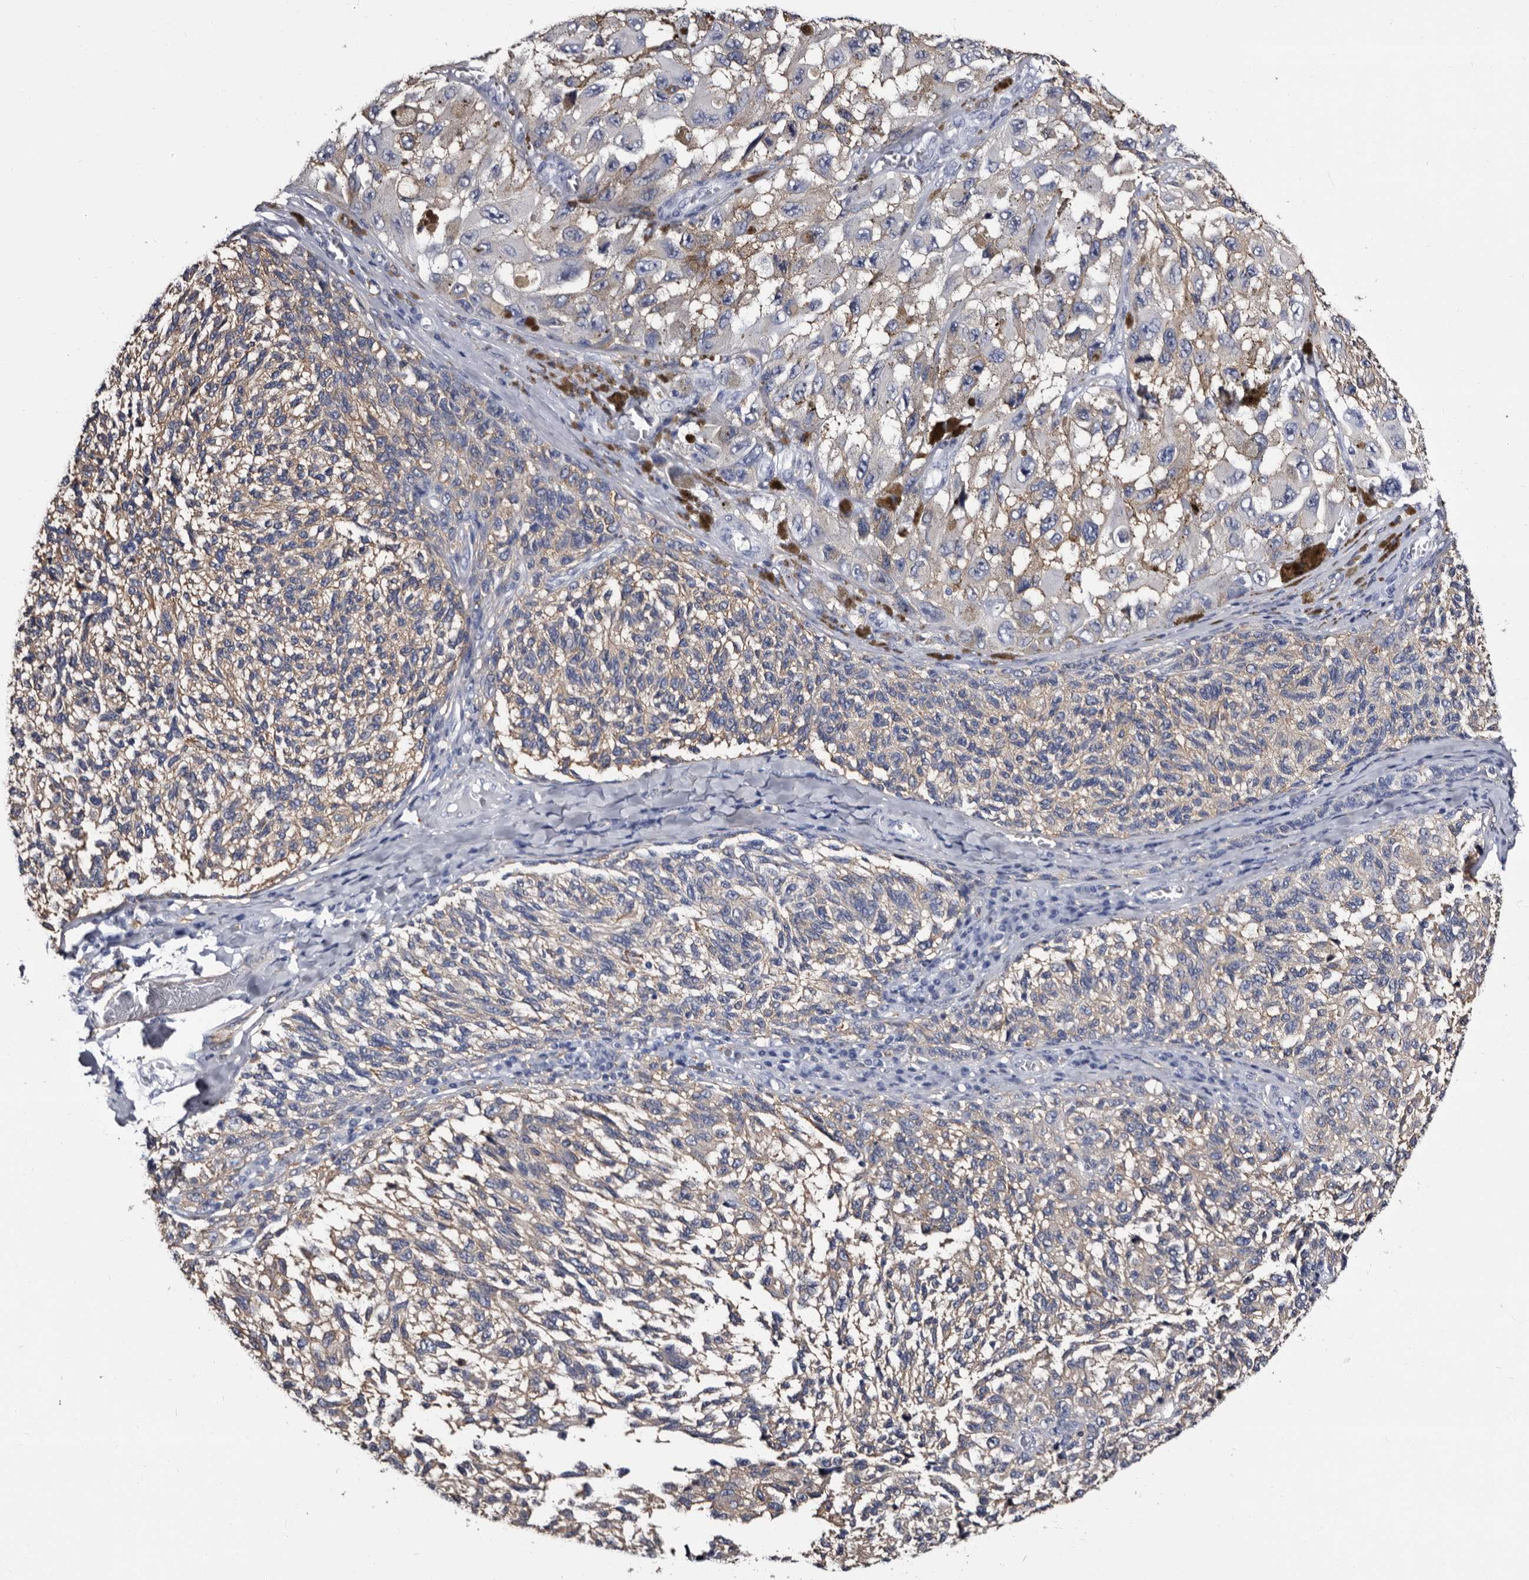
{"staining": {"intensity": "negative", "quantity": "none", "location": "none"}, "tissue": "melanoma", "cell_type": "Tumor cells", "image_type": "cancer", "snomed": [{"axis": "morphology", "description": "Malignant melanoma, NOS"}, {"axis": "topography", "description": "Skin"}], "caption": "Malignant melanoma was stained to show a protein in brown. There is no significant staining in tumor cells.", "gene": "EPB41L3", "patient": {"sex": "female", "age": 73}}